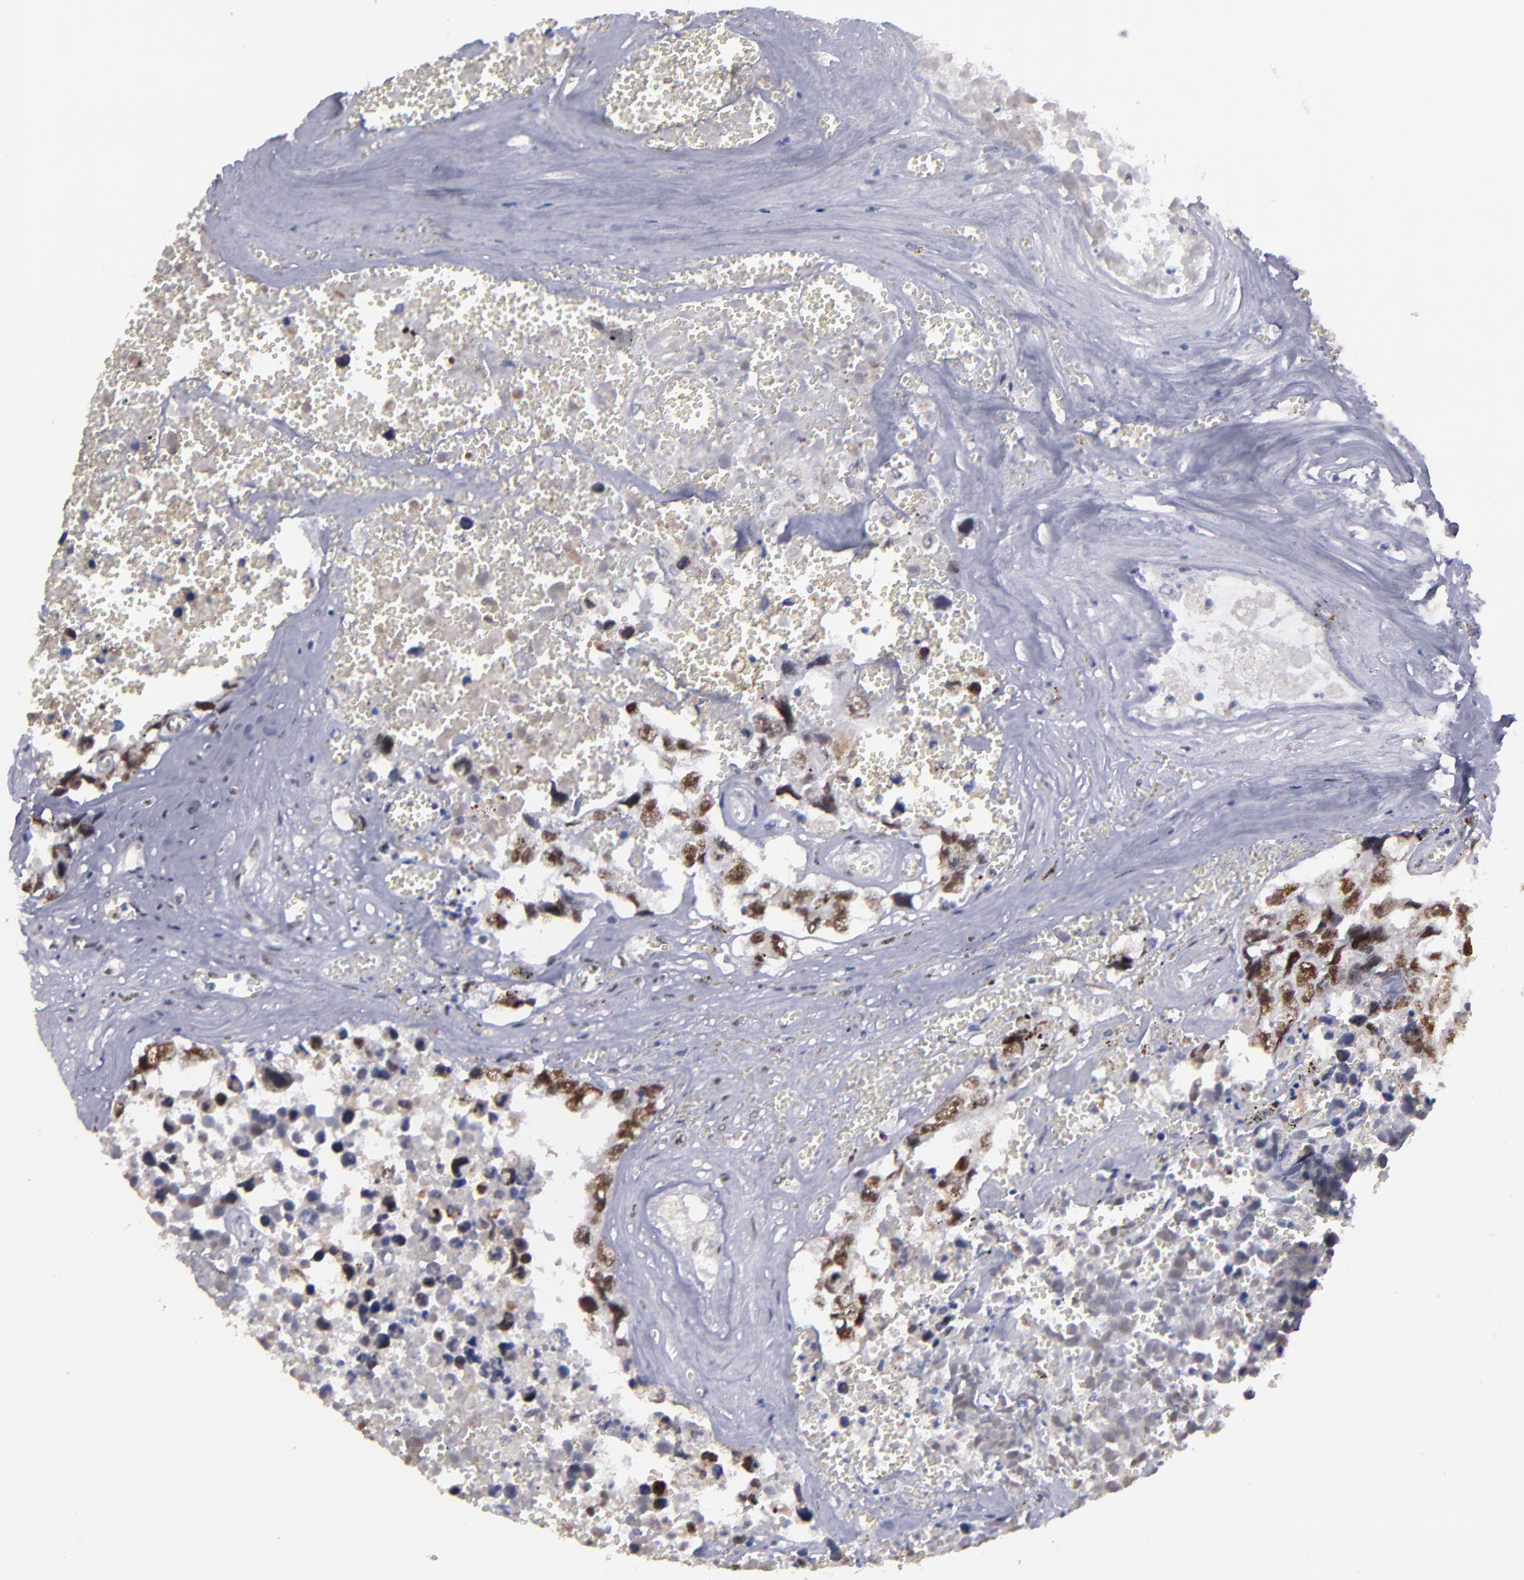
{"staining": {"intensity": "strong", "quantity": ">75%", "location": "nuclear"}, "tissue": "testis cancer", "cell_type": "Tumor cells", "image_type": "cancer", "snomed": [{"axis": "morphology", "description": "Carcinoma, Embryonal, NOS"}, {"axis": "topography", "description": "Testis"}], "caption": "IHC staining of testis cancer (embryonal carcinoma), which exhibits high levels of strong nuclear positivity in approximately >75% of tumor cells indicating strong nuclear protein positivity. The staining was performed using DAB (3,3'-diaminobenzidine) (brown) for protein detection and nuclei were counterstained in hematoxylin (blue).", "gene": "OTUB2", "patient": {"sex": "male", "age": 31}}